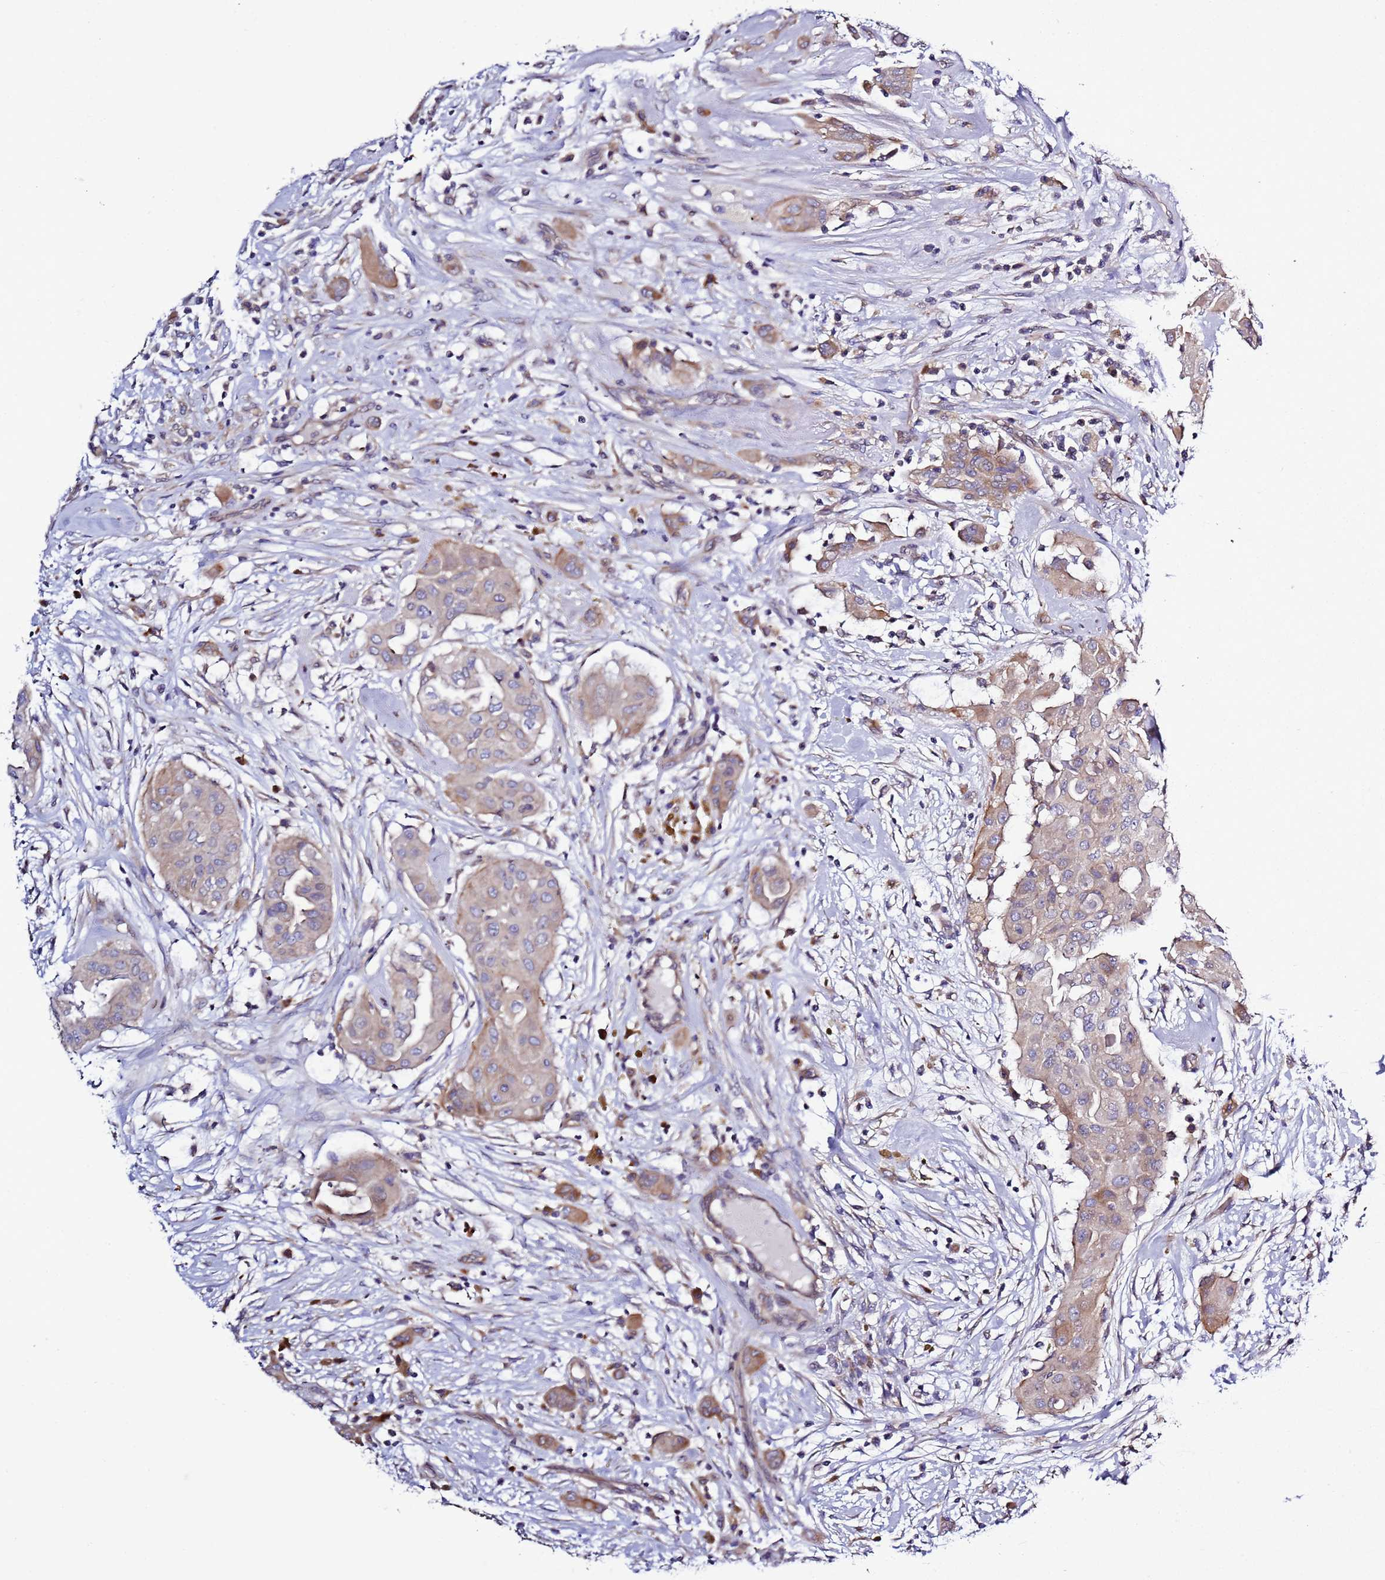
{"staining": {"intensity": "moderate", "quantity": "<25%", "location": "cytoplasmic/membranous"}, "tissue": "thyroid cancer", "cell_type": "Tumor cells", "image_type": "cancer", "snomed": [{"axis": "morphology", "description": "Papillary adenocarcinoma, NOS"}, {"axis": "topography", "description": "Thyroid gland"}], "caption": "Brown immunohistochemical staining in thyroid papillary adenocarcinoma demonstrates moderate cytoplasmic/membranous expression in approximately <25% of tumor cells.", "gene": "SPCS1", "patient": {"sex": "female", "age": 59}}